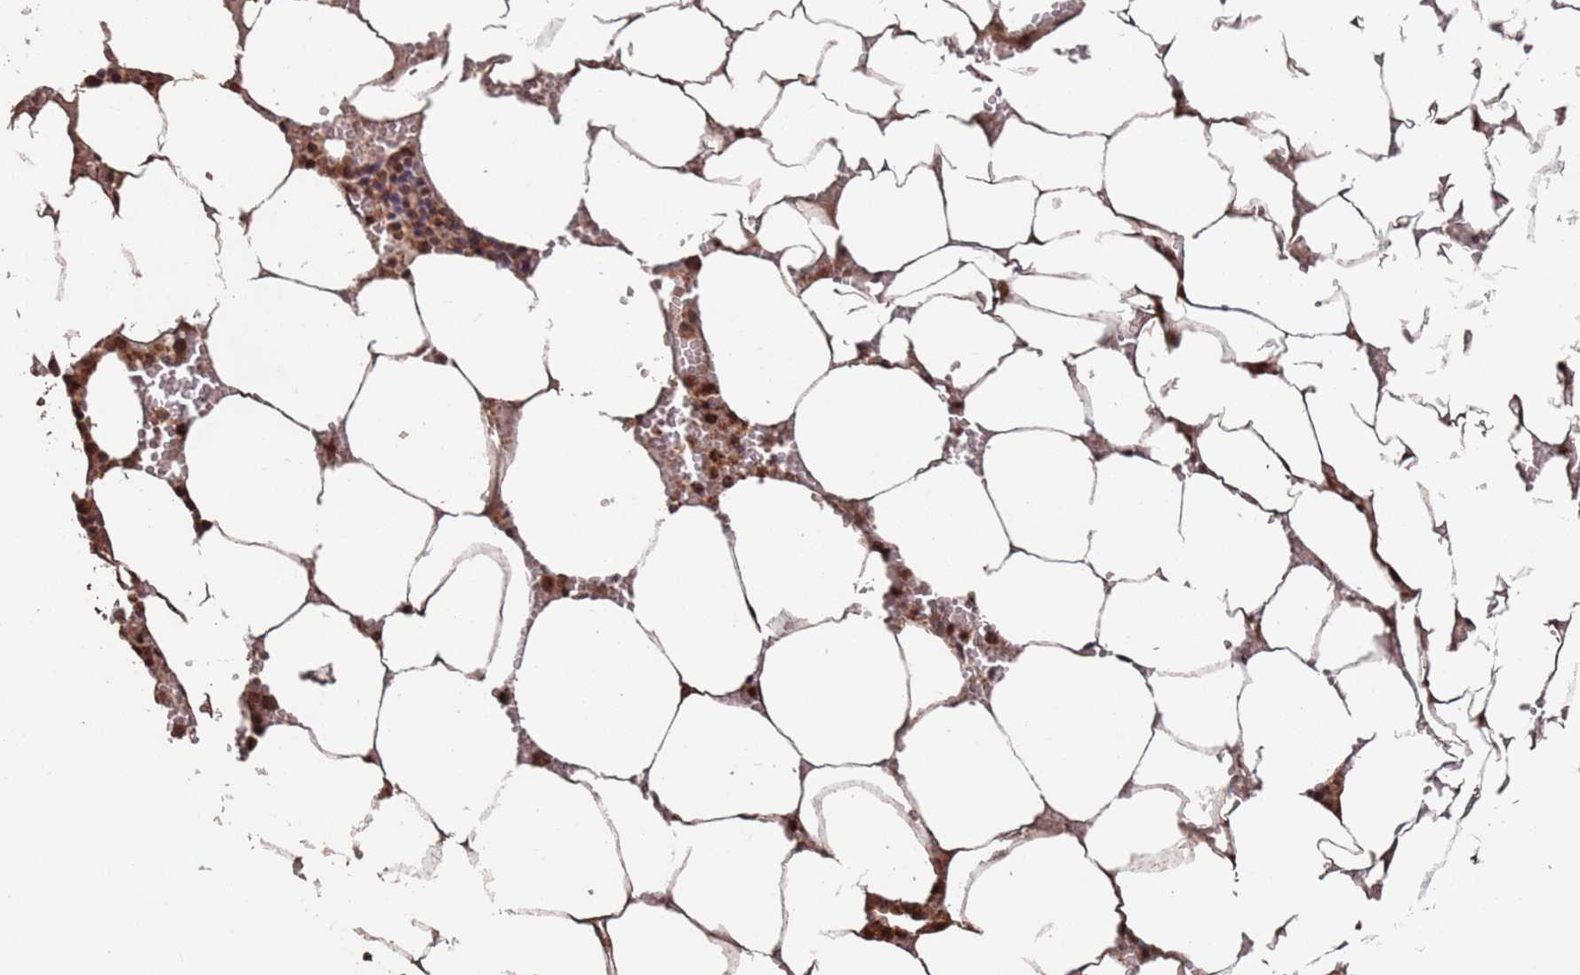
{"staining": {"intensity": "moderate", "quantity": ">75%", "location": "cytoplasmic/membranous,nuclear"}, "tissue": "bone marrow", "cell_type": "Hematopoietic cells", "image_type": "normal", "snomed": [{"axis": "morphology", "description": "Normal tissue, NOS"}, {"axis": "topography", "description": "Bone marrow"}], "caption": "DAB (3,3'-diaminobenzidine) immunohistochemical staining of benign bone marrow reveals moderate cytoplasmic/membranous,nuclear protein staining in approximately >75% of hematopoietic cells. (DAB = brown stain, brightfield microscopy at high magnification).", "gene": "PRR7", "patient": {"sex": "male", "age": 70}}